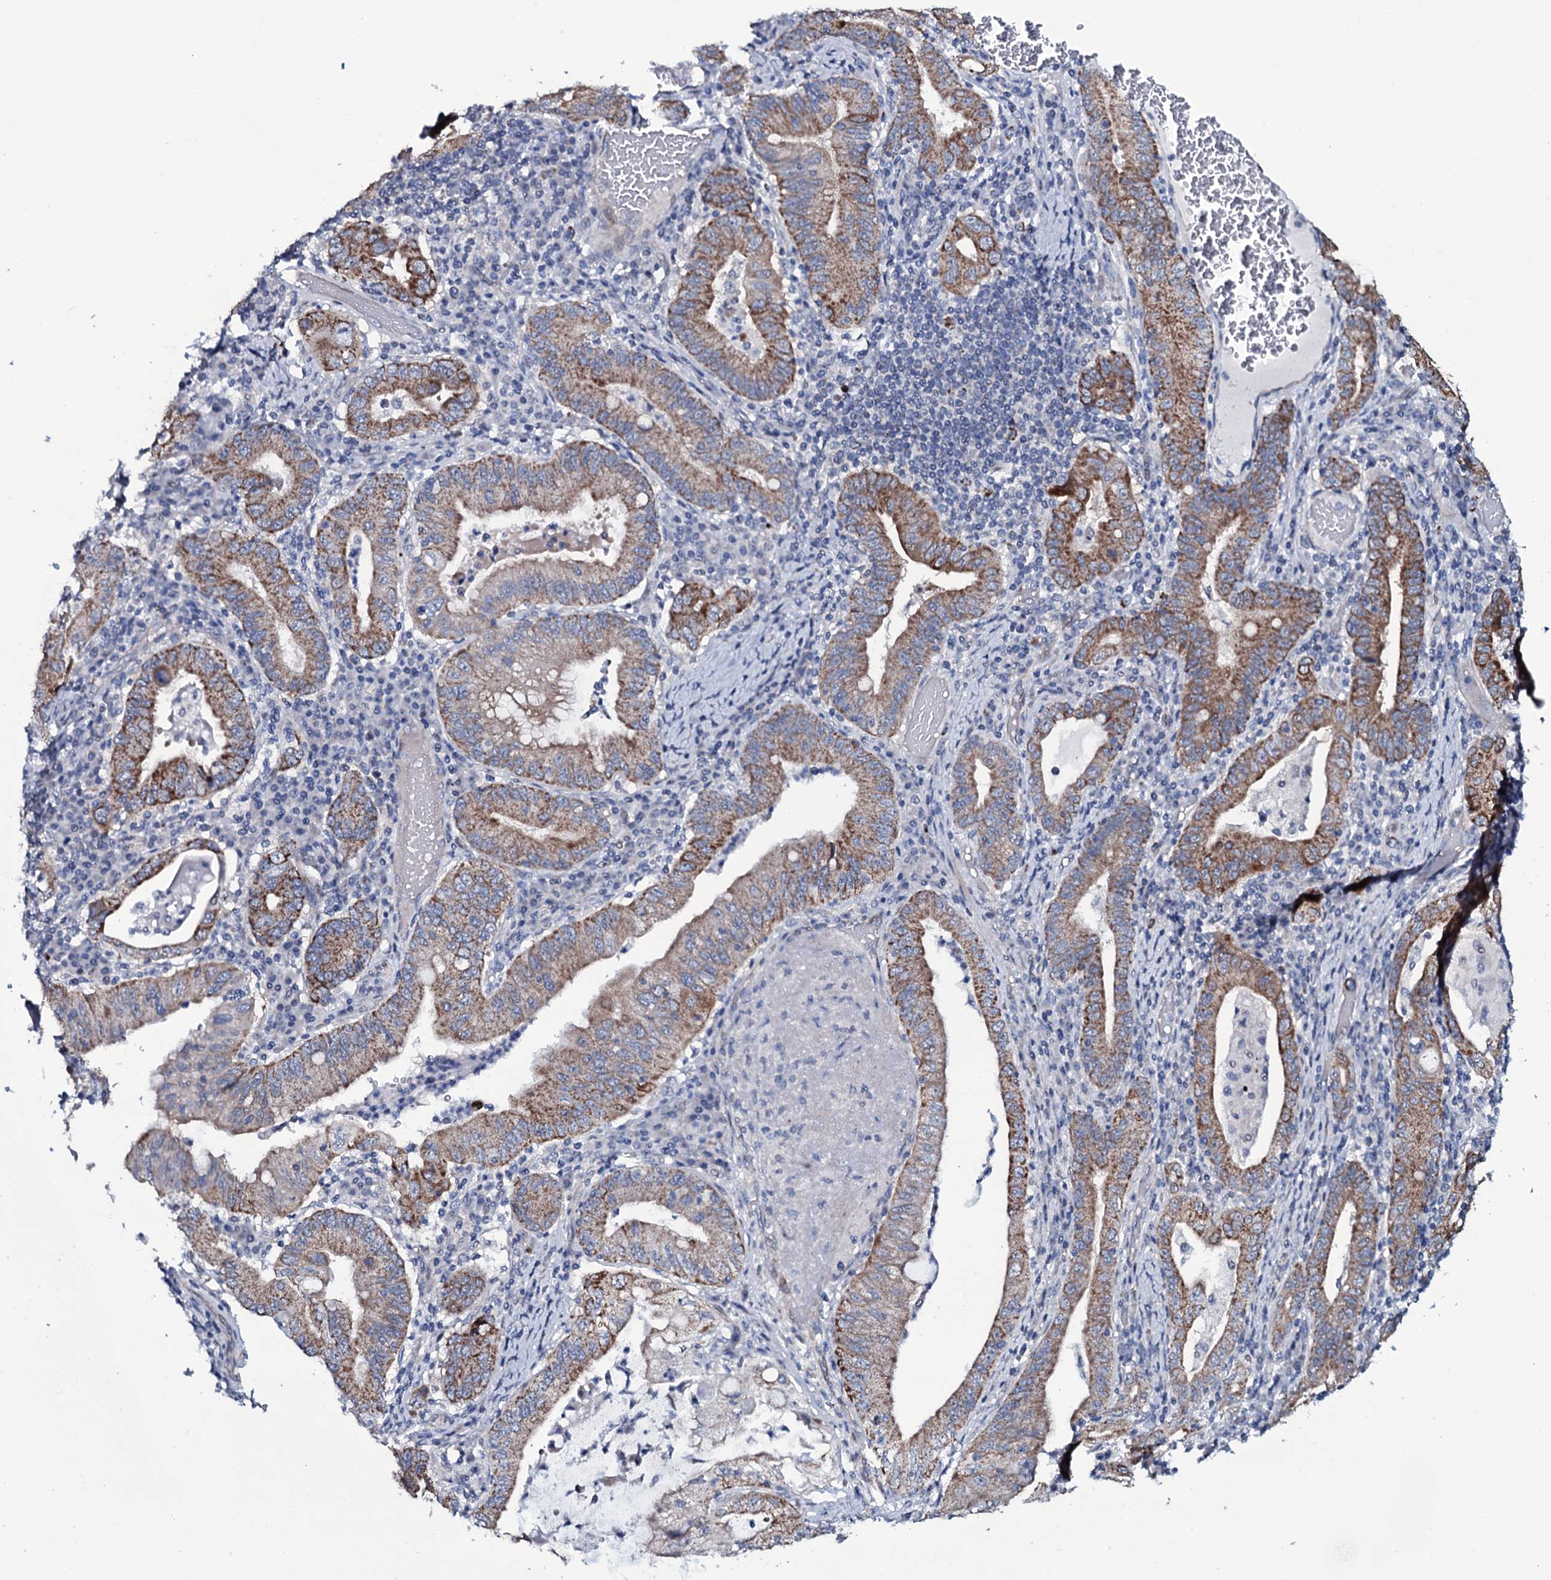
{"staining": {"intensity": "strong", "quantity": ">75%", "location": "cytoplasmic/membranous"}, "tissue": "stomach cancer", "cell_type": "Tumor cells", "image_type": "cancer", "snomed": [{"axis": "morphology", "description": "Normal tissue, NOS"}, {"axis": "morphology", "description": "Adenocarcinoma, NOS"}, {"axis": "topography", "description": "Esophagus"}, {"axis": "topography", "description": "Stomach, upper"}, {"axis": "topography", "description": "Peripheral nerve tissue"}], "caption": "Protein analysis of stomach adenocarcinoma tissue displays strong cytoplasmic/membranous positivity in about >75% of tumor cells.", "gene": "WIPF3", "patient": {"sex": "male", "age": 62}}